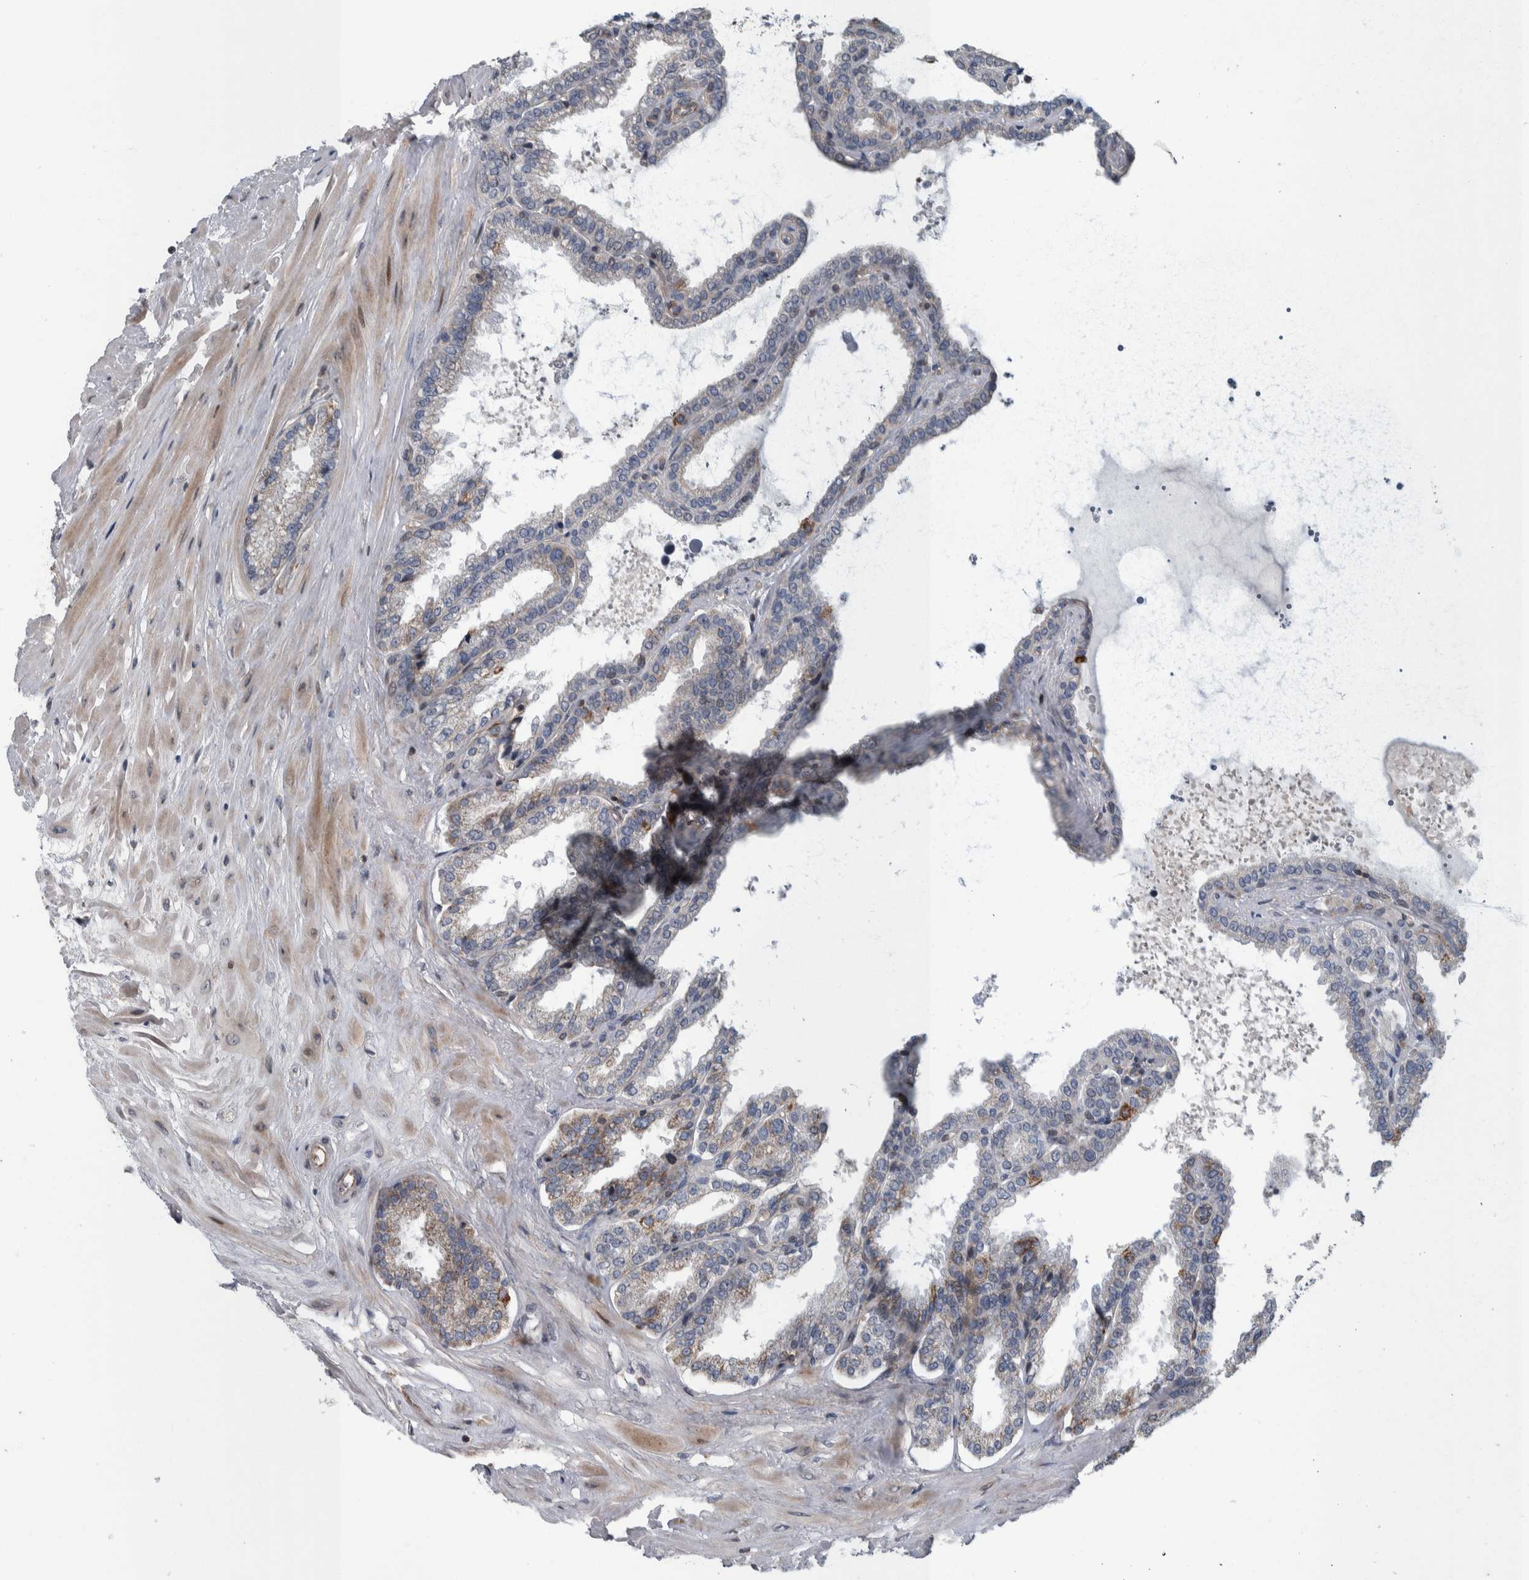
{"staining": {"intensity": "moderate", "quantity": "<25%", "location": "cytoplasmic/membranous"}, "tissue": "seminal vesicle", "cell_type": "Glandular cells", "image_type": "normal", "snomed": [{"axis": "morphology", "description": "Normal tissue, NOS"}, {"axis": "topography", "description": "Seminal veicle"}], "caption": "Immunohistochemical staining of unremarkable seminal vesicle reveals low levels of moderate cytoplasmic/membranous staining in about <25% of glandular cells.", "gene": "BAIAP2L1", "patient": {"sex": "male", "age": 46}}